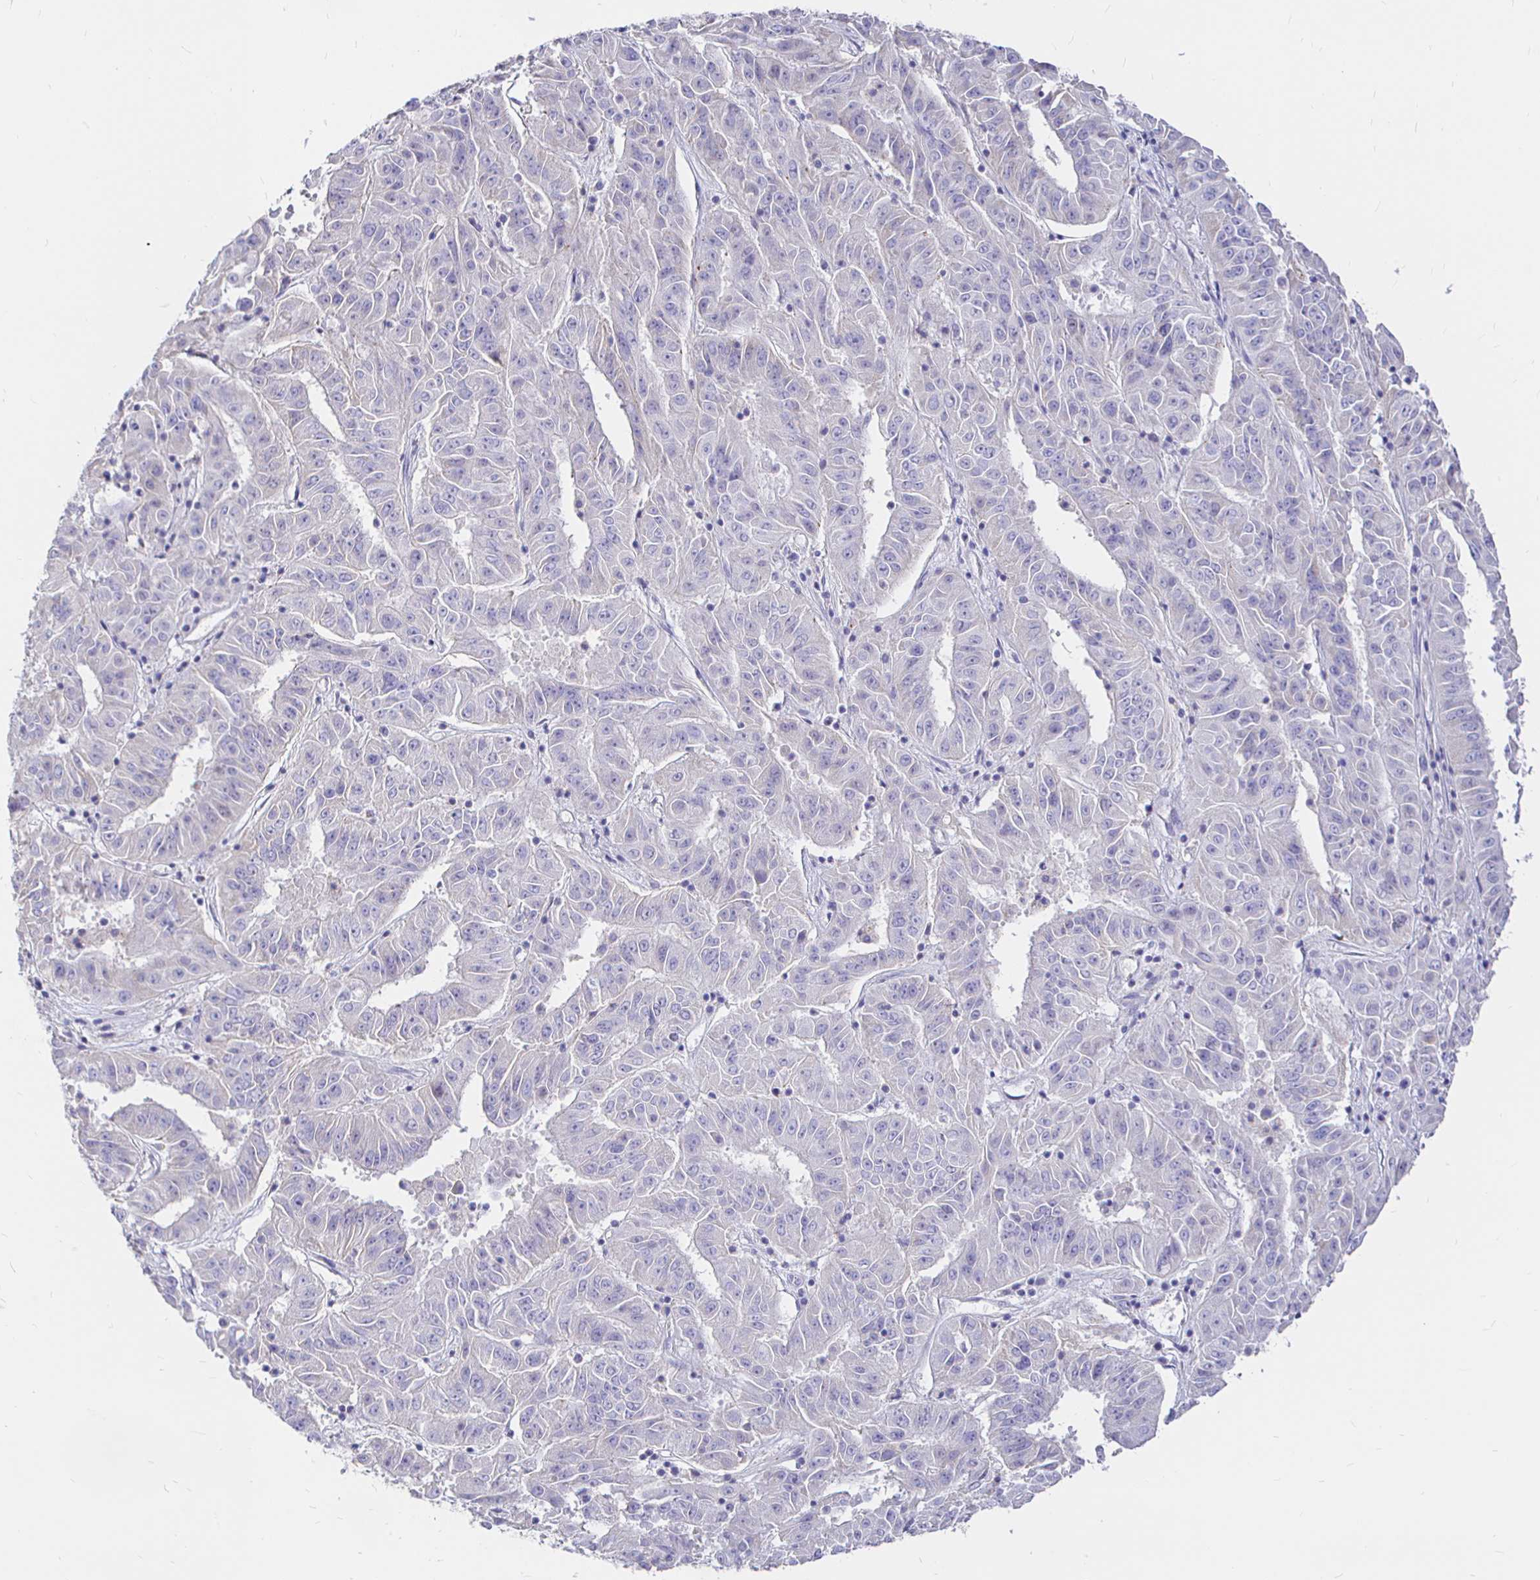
{"staining": {"intensity": "negative", "quantity": "none", "location": "none"}, "tissue": "pancreatic cancer", "cell_type": "Tumor cells", "image_type": "cancer", "snomed": [{"axis": "morphology", "description": "Adenocarcinoma, NOS"}, {"axis": "topography", "description": "Pancreas"}], "caption": "Immunohistochemistry (IHC) of human adenocarcinoma (pancreatic) exhibits no positivity in tumor cells.", "gene": "NECAB1", "patient": {"sex": "male", "age": 63}}